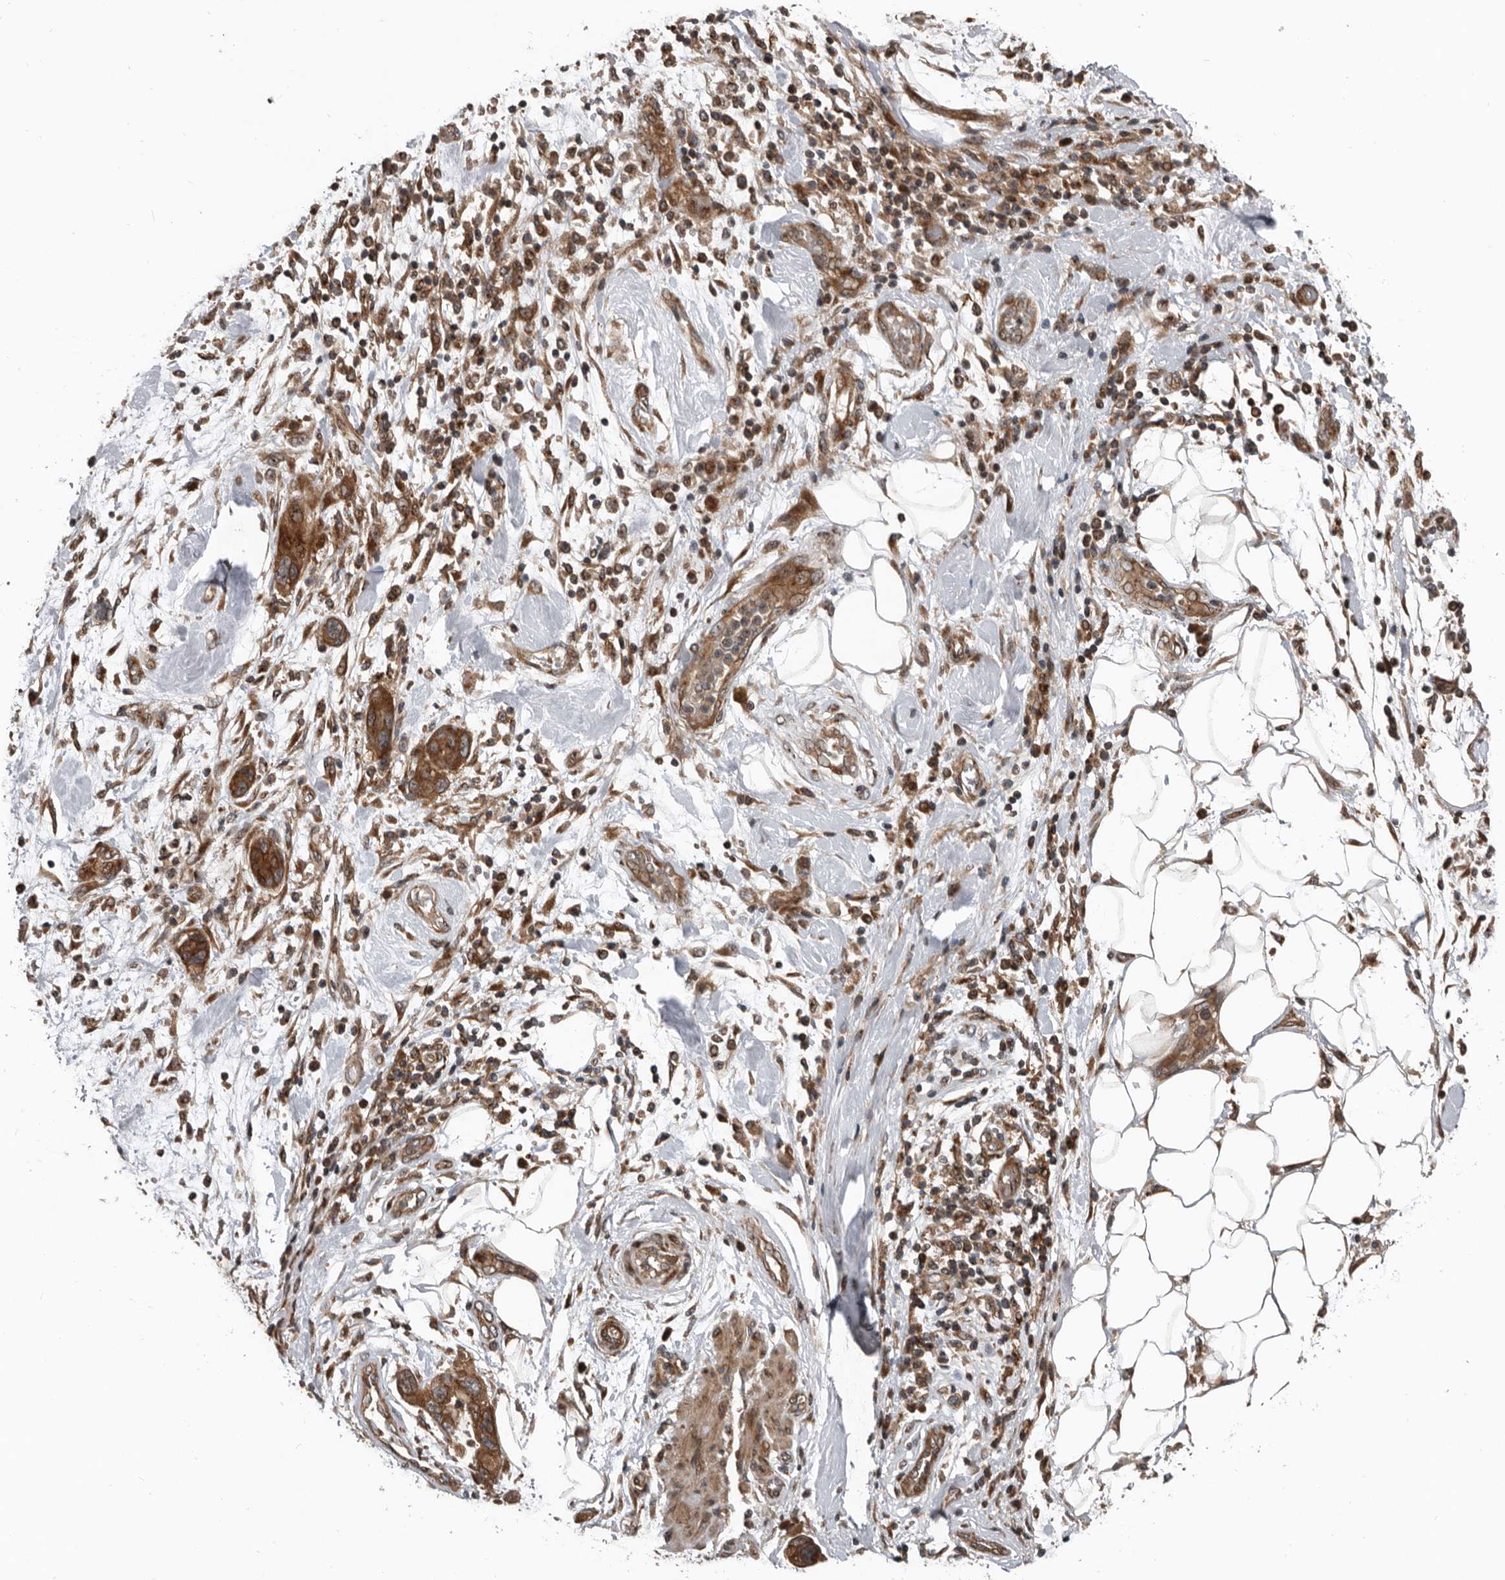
{"staining": {"intensity": "moderate", "quantity": ">75%", "location": "cytoplasmic/membranous"}, "tissue": "pancreatic cancer", "cell_type": "Tumor cells", "image_type": "cancer", "snomed": [{"axis": "morphology", "description": "Normal tissue, NOS"}, {"axis": "morphology", "description": "Adenocarcinoma, NOS"}, {"axis": "topography", "description": "Pancreas"}], "caption": "High-magnification brightfield microscopy of pancreatic adenocarcinoma stained with DAB (brown) and counterstained with hematoxylin (blue). tumor cells exhibit moderate cytoplasmic/membranous staining is present in approximately>75% of cells.", "gene": "CCDC190", "patient": {"sex": "female", "age": 71}}